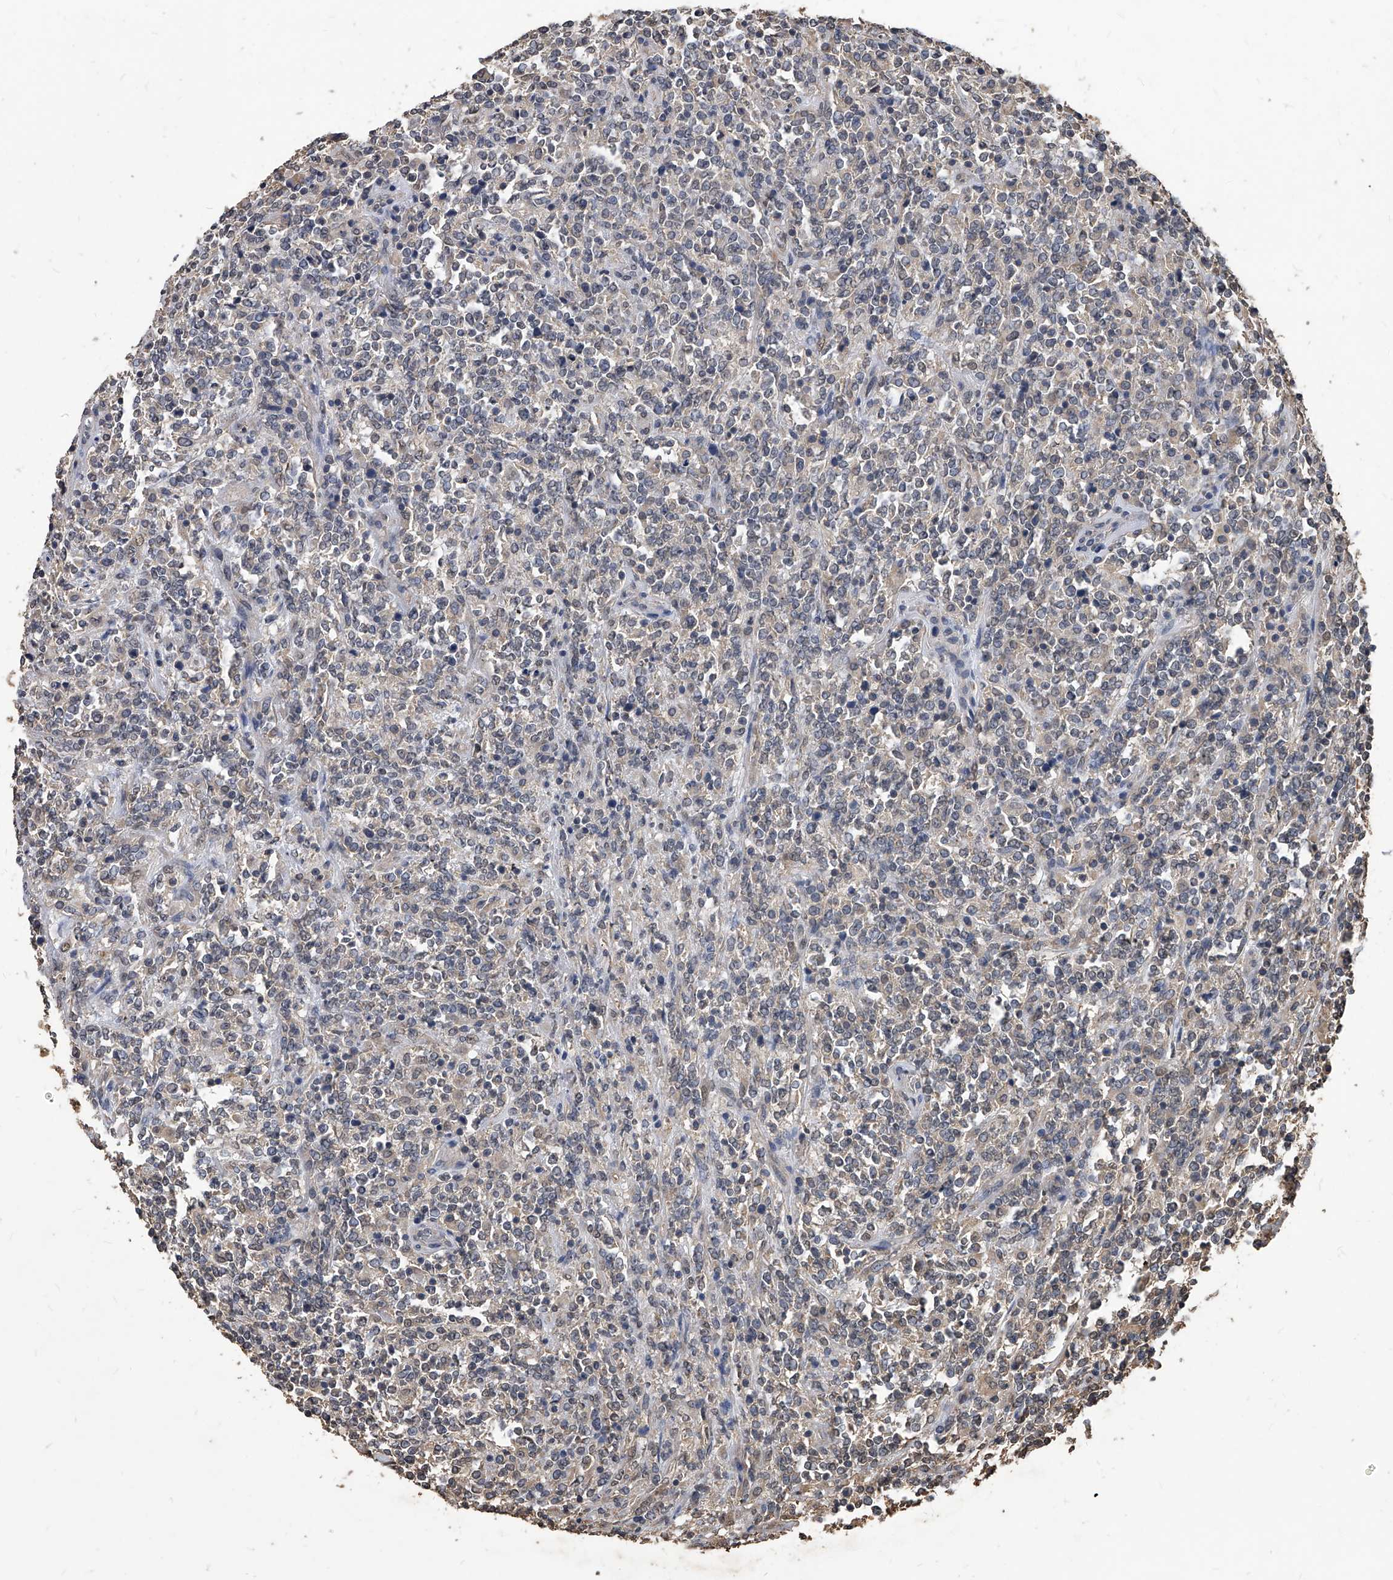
{"staining": {"intensity": "negative", "quantity": "none", "location": "none"}, "tissue": "lymphoma", "cell_type": "Tumor cells", "image_type": "cancer", "snomed": [{"axis": "morphology", "description": "Malignant lymphoma, non-Hodgkin's type, High grade"}, {"axis": "topography", "description": "Soft tissue"}], "caption": "Histopathology image shows no protein expression in tumor cells of malignant lymphoma, non-Hodgkin's type (high-grade) tissue. (Stains: DAB (3,3'-diaminobenzidine) IHC with hematoxylin counter stain, Microscopy: brightfield microscopy at high magnification).", "gene": "FBXL4", "patient": {"sex": "male", "age": 18}}